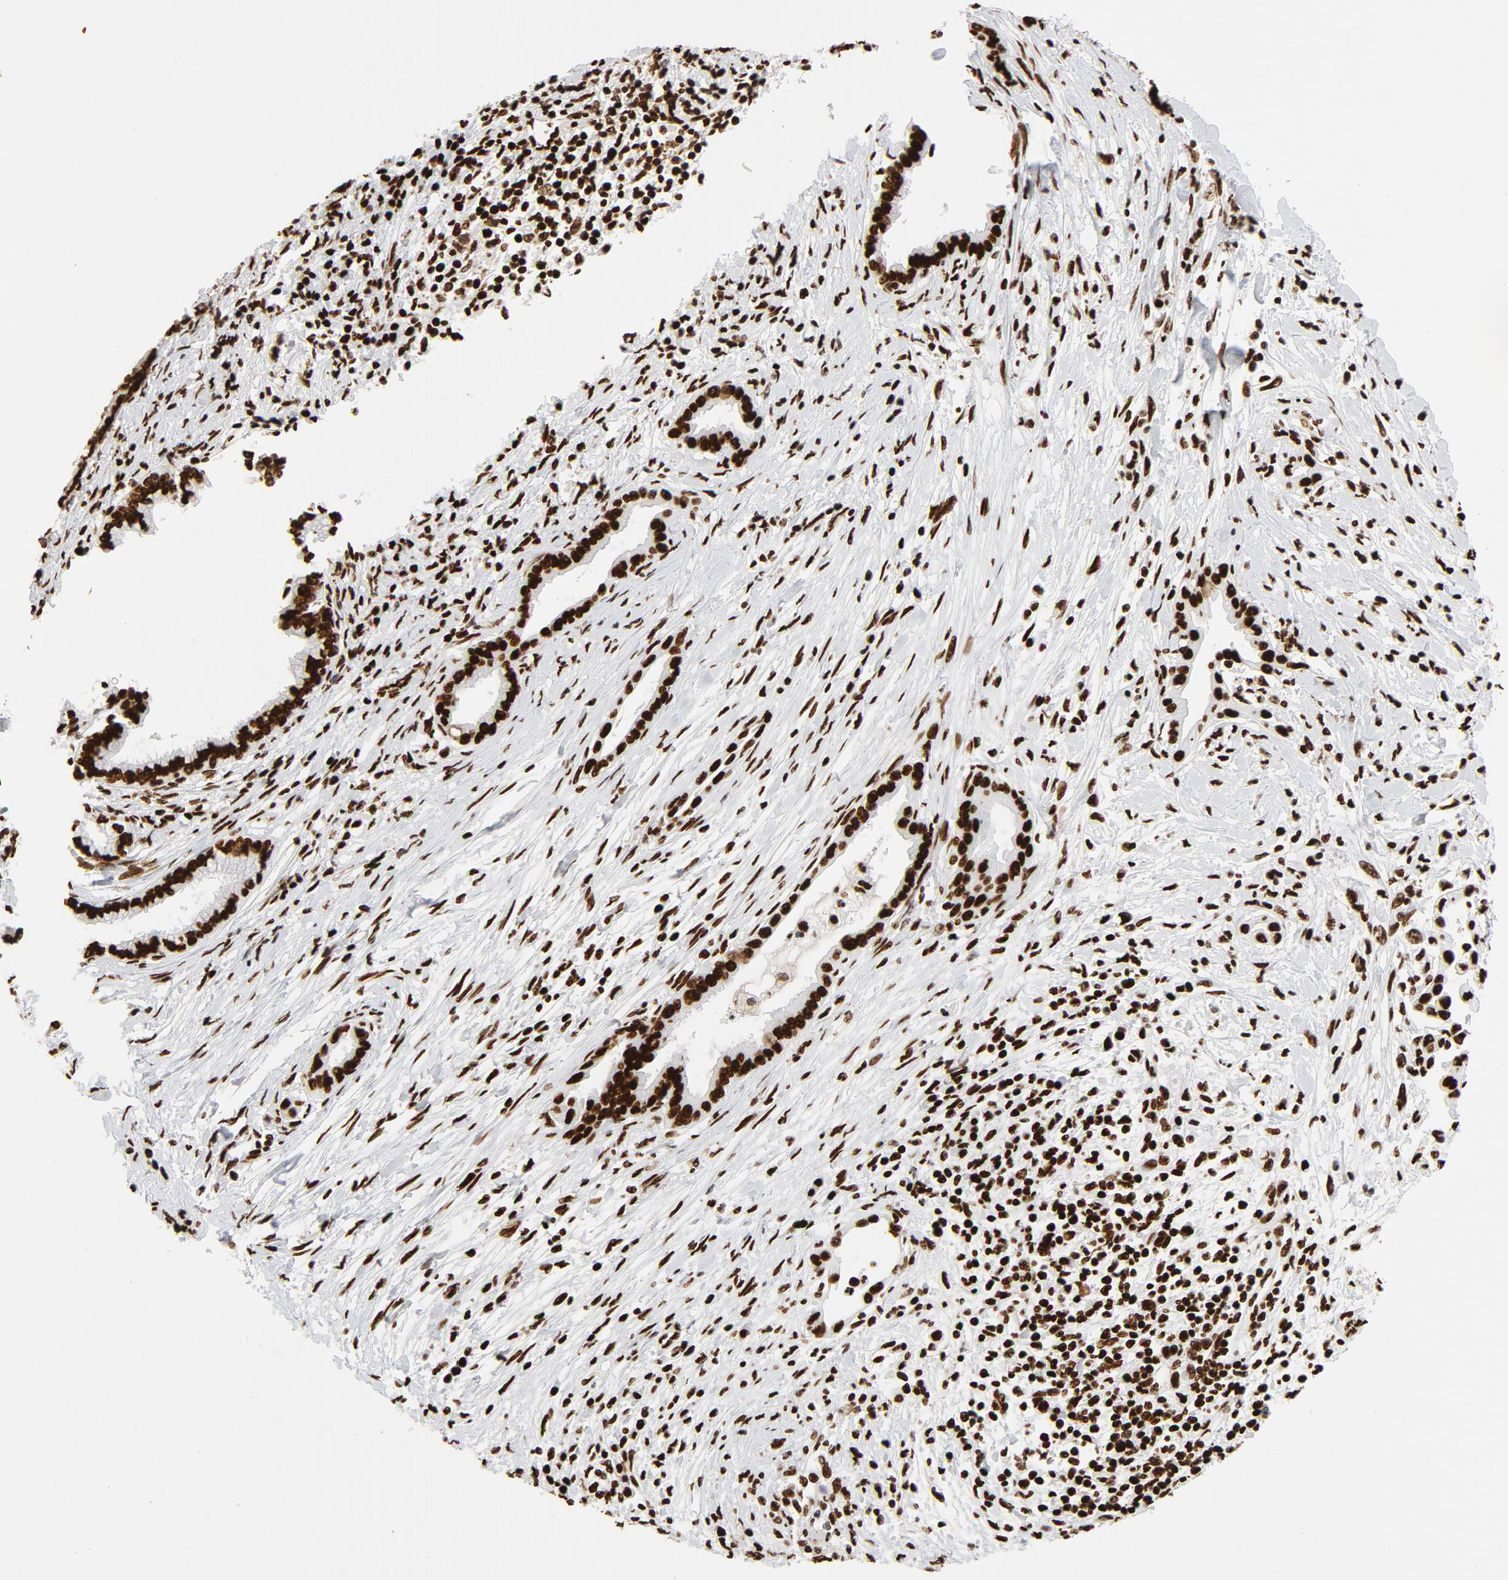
{"staining": {"intensity": "strong", "quantity": ">75%", "location": "nuclear"}, "tissue": "pancreatic cancer", "cell_type": "Tumor cells", "image_type": "cancer", "snomed": [{"axis": "morphology", "description": "Adenocarcinoma, NOS"}, {"axis": "topography", "description": "Pancreas"}], "caption": "A high-resolution micrograph shows IHC staining of pancreatic cancer (adenocarcinoma), which reveals strong nuclear staining in approximately >75% of tumor cells. (DAB (3,3'-diaminobenzidine) IHC with brightfield microscopy, high magnification).", "gene": "XRCC6", "patient": {"sex": "female", "age": 64}}